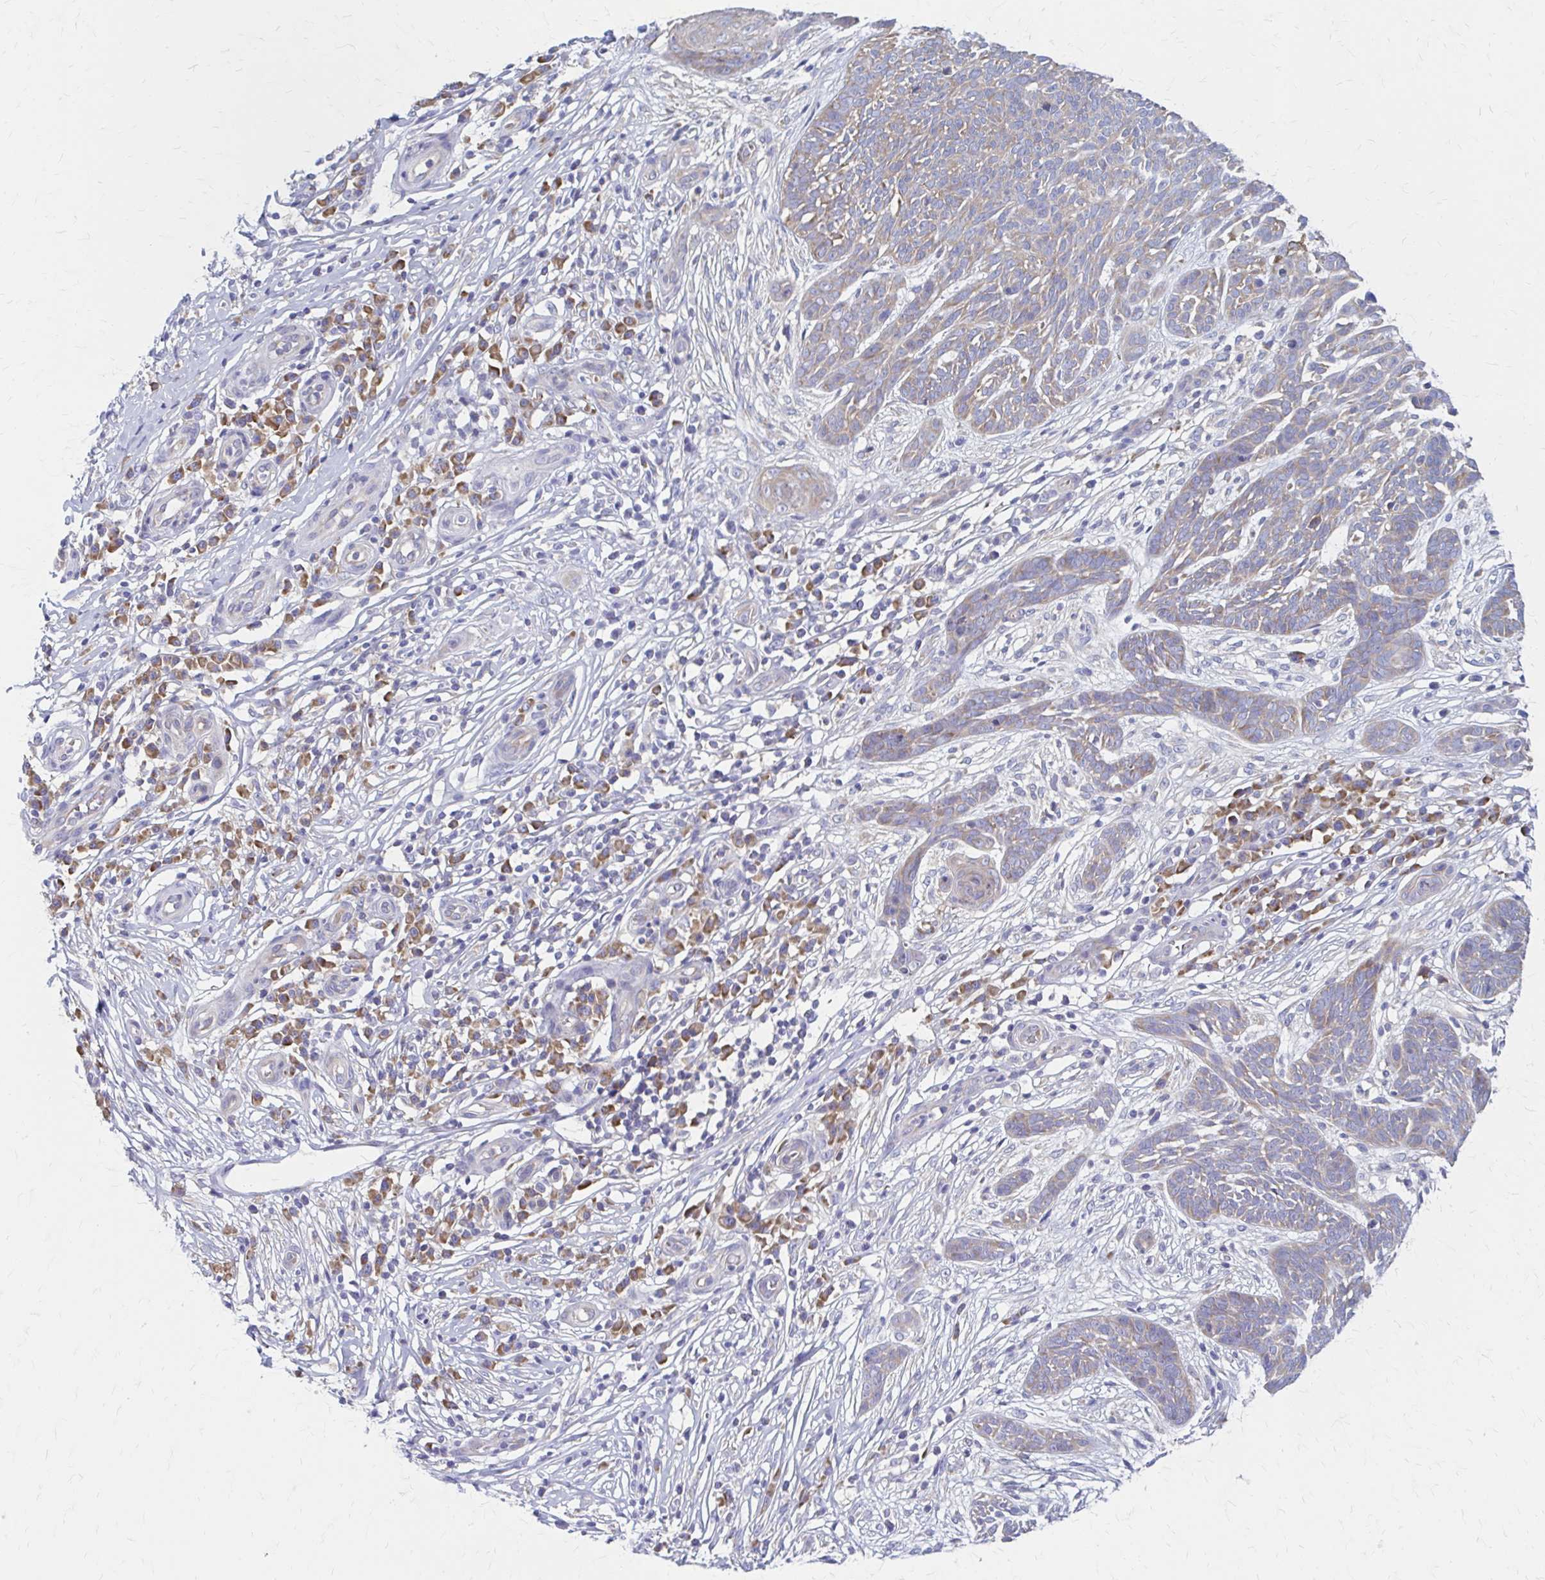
{"staining": {"intensity": "weak", "quantity": "25%-75%", "location": "cytoplasmic/membranous"}, "tissue": "skin cancer", "cell_type": "Tumor cells", "image_type": "cancer", "snomed": [{"axis": "morphology", "description": "Basal cell carcinoma"}, {"axis": "topography", "description": "Skin"}, {"axis": "topography", "description": "Skin, foot"}], "caption": "The image reveals immunohistochemical staining of skin cancer. There is weak cytoplasmic/membranous staining is present in about 25%-75% of tumor cells. (Brightfield microscopy of DAB IHC at high magnification).", "gene": "RPL27A", "patient": {"sex": "female", "age": 86}}